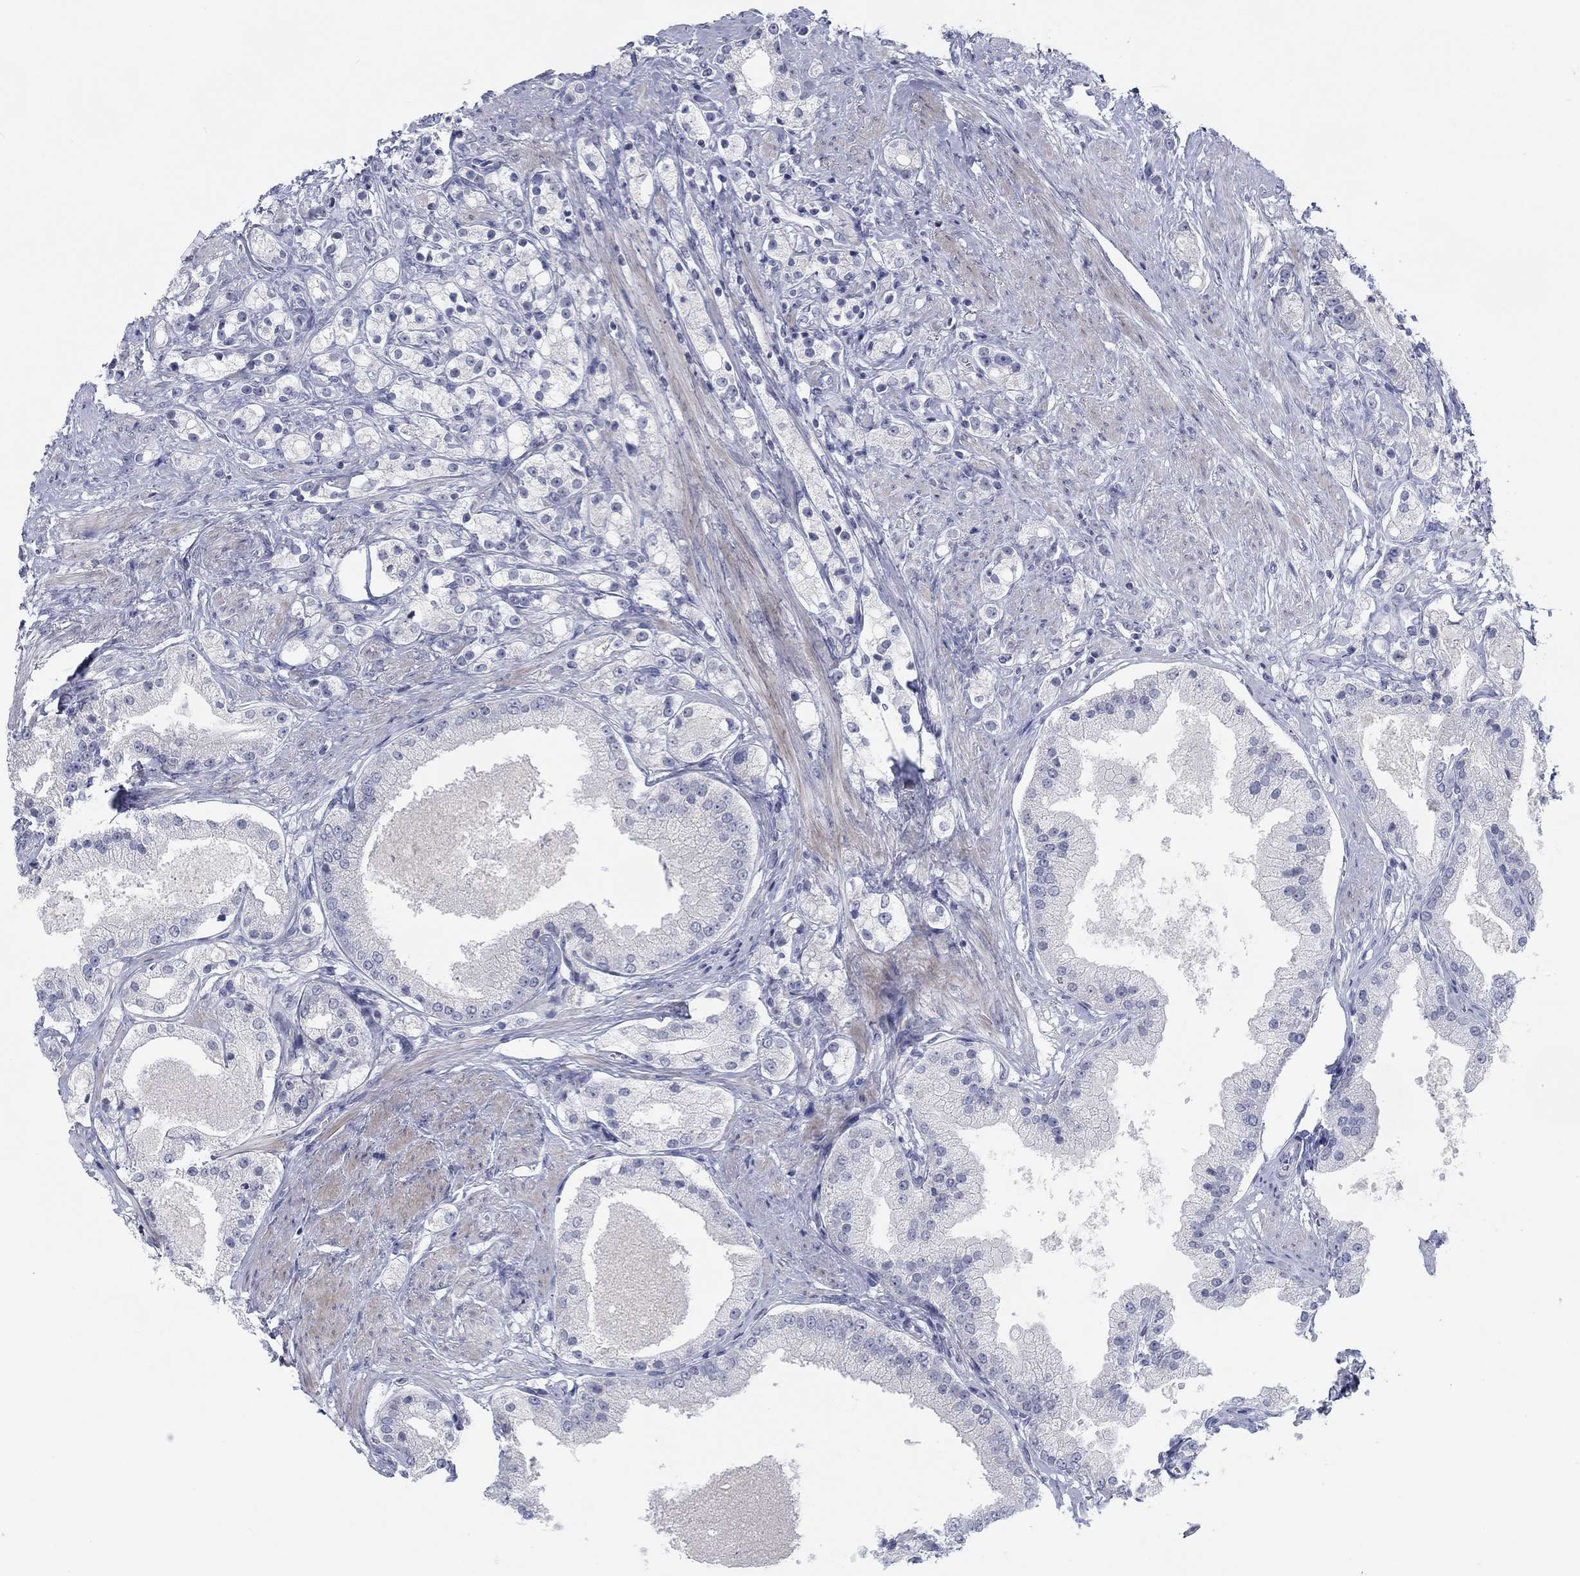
{"staining": {"intensity": "negative", "quantity": "none", "location": "none"}, "tissue": "prostate cancer", "cell_type": "Tumor cells", "image_type": "cancer", "snomed": [{"axis": "morphology", "description": "Adenocarcinoma, NOS"}, {"axis": "topography", "description": "Prostate and seminal vesicle, NOS"}, {"axis": "topography", "description": "Prostate"}], "caption": "Micrograph shows no significant protein expression in tumor cells of prostate cancer (adenocarcinoma). (DAB immunohistochemistry (IHC), high magnification).", "gene": "CALB1", "patient": {"sex": "male", "age": 67}}